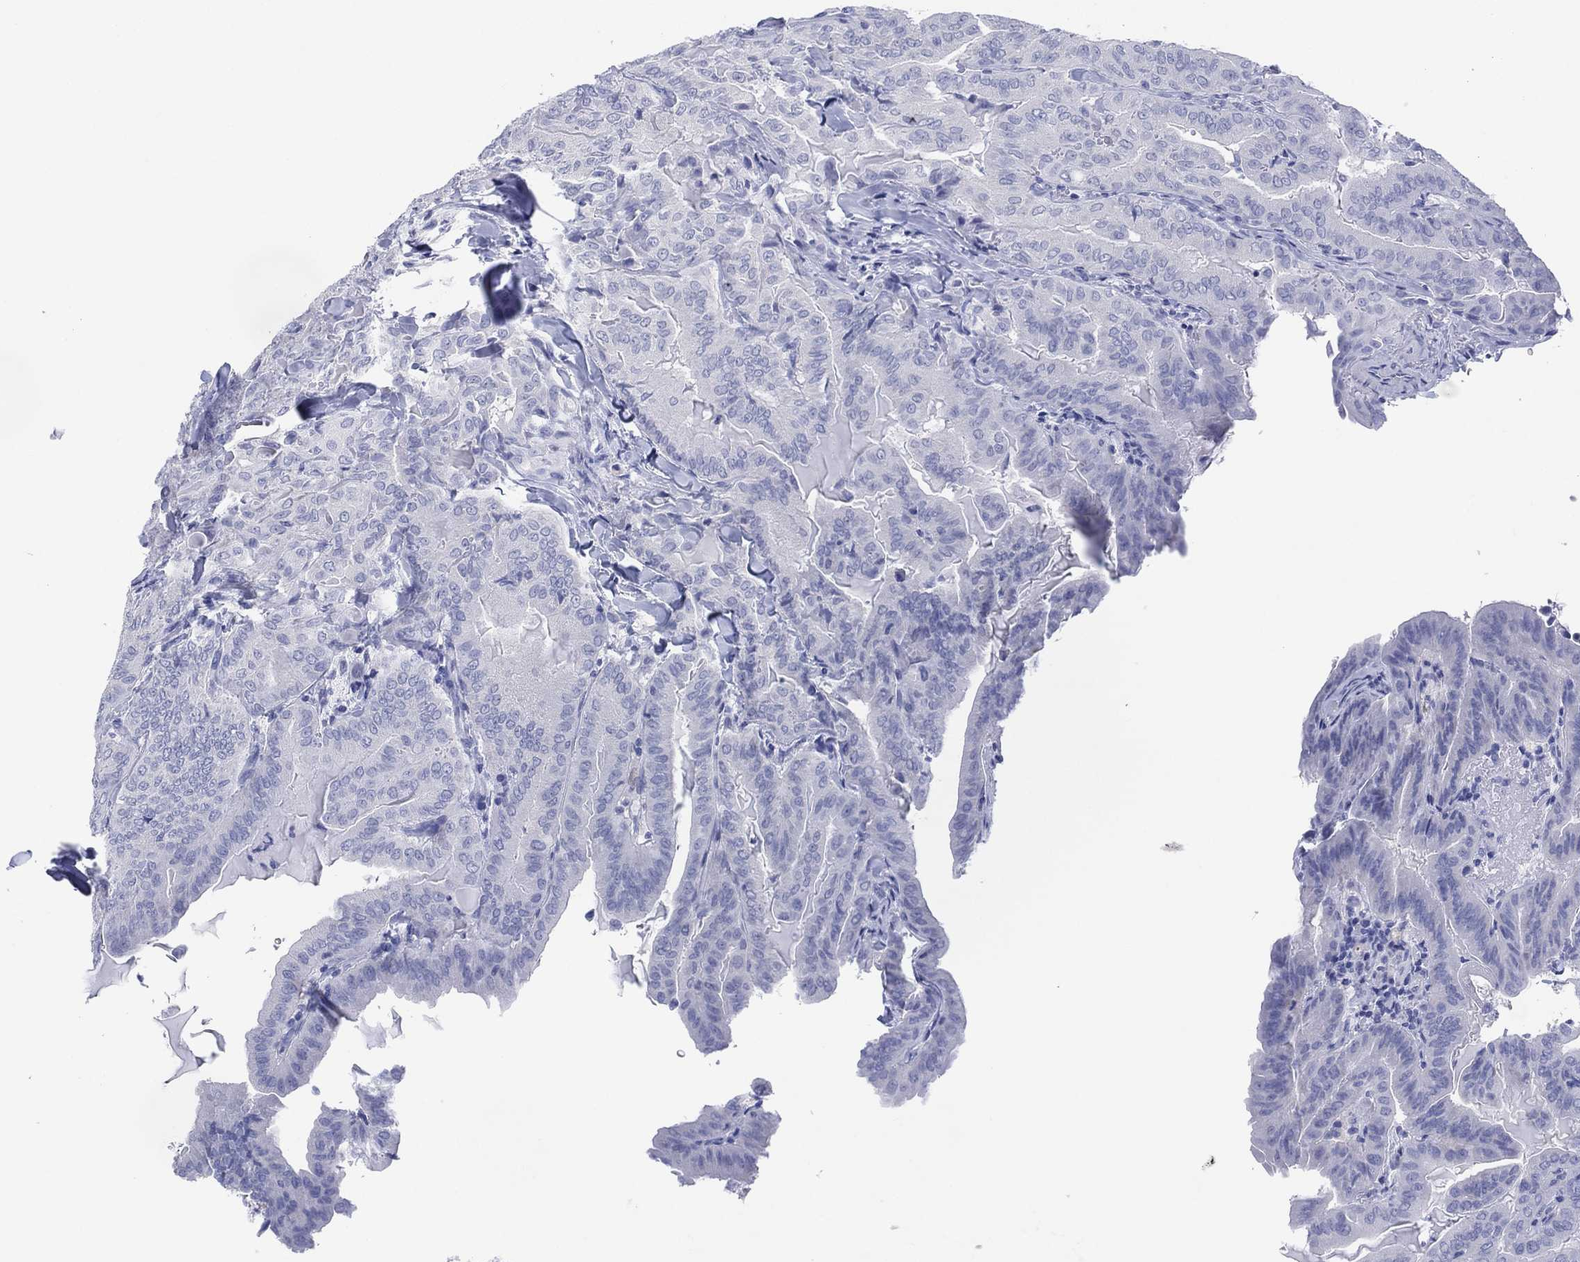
{"staining": {"intensity": "negative", "quantity": "none", "location": "none"}, "tissue": "thyroid cancer", "cell_type": "Tumor cells", "image_type": "cancer", "snomed": [{"axis": "morphology", "description": "Papillary adenocarcinoma, NOS"}, {"axis": "topography", "description": "Thyroid gland"}], "caption": "Immunohistochemistry micrograph of thyroid papillary adenocarcinoma stained for a protein (brown), which reveals no staining in tumor cells.", "gene": "DSG1", "patient": {"sex": "female", "age": 68}}